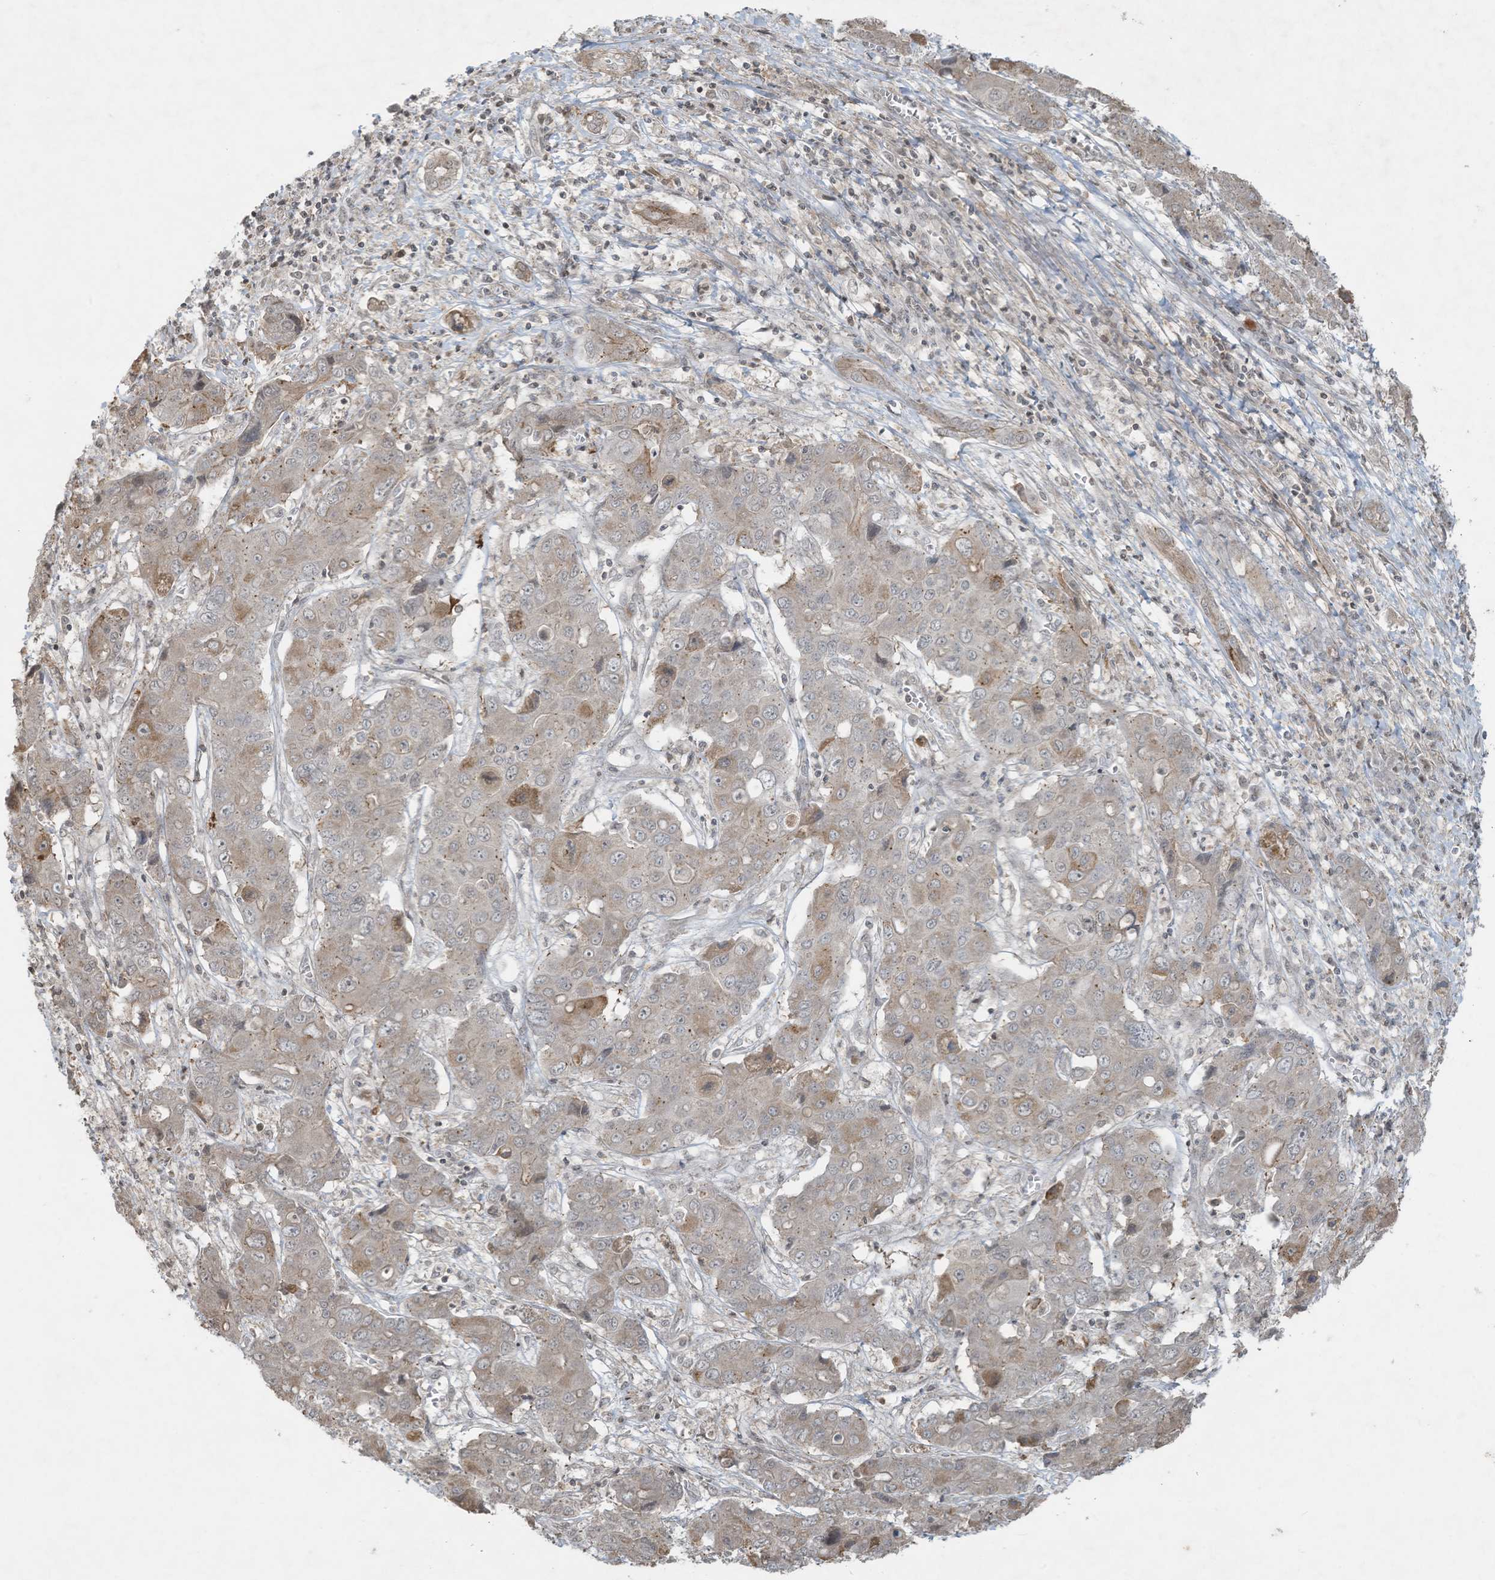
{"staining": {"intensity": "weak", "quantity": "<25%", "location": "cytoplasmic/membranous"}, "tissue": "liver cancer", "cell_type": "Tumor cells", "image_type": "cancer", "snomed": [{"axis": "morphology", "description": "Cholangiocarcinoma"}, {"axis": "topography", "description": "Liver"}], "caption": "IHC of human liver cancer reveals no expression in tumor cells. (DAB immunohistochemistry visualized using brightfield microscopy, high magnification).", "gene": "ZNF263", "patient": {"sex": "male", "age": 67}}